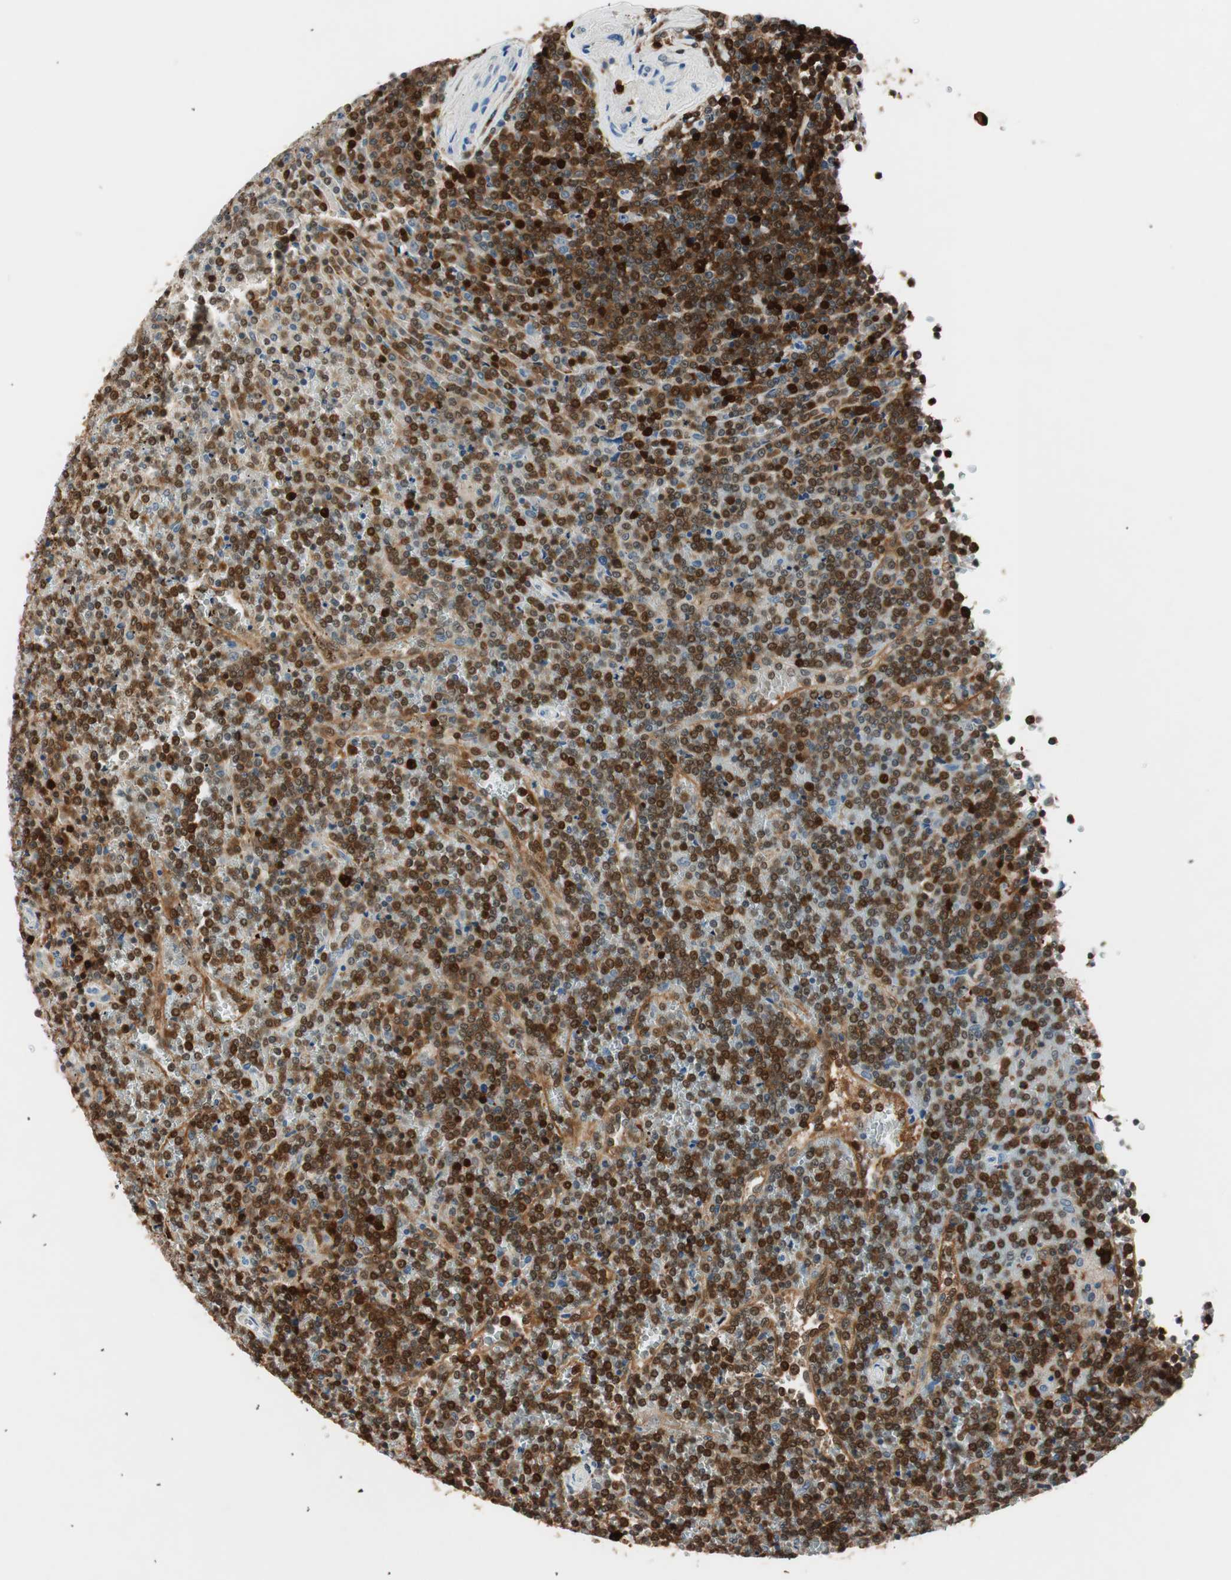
{"staining": {"intensity": "strong", "quantity": ">75%", "location": "cytoplasmic/membranous,nuclear"}, "tissue": "lymphoma", "cell_type": "Tumor cells", "image_type": "cancer", "snomed": [{"axis": "morphology", "description": "Malignant lymphoma, non-Hodgkin's type, Low grade"}, {"axis": "topography", "description": "Spleen"}], "caption": "This histopathology image reveals immunohistochemistry staining of human lymphoma, with high strong cytoplasmic/membranous and nuclear expression in about >75% of tumor cells.", "gene": "COTL1", "patient": {"sex": "female", "age": 19}}